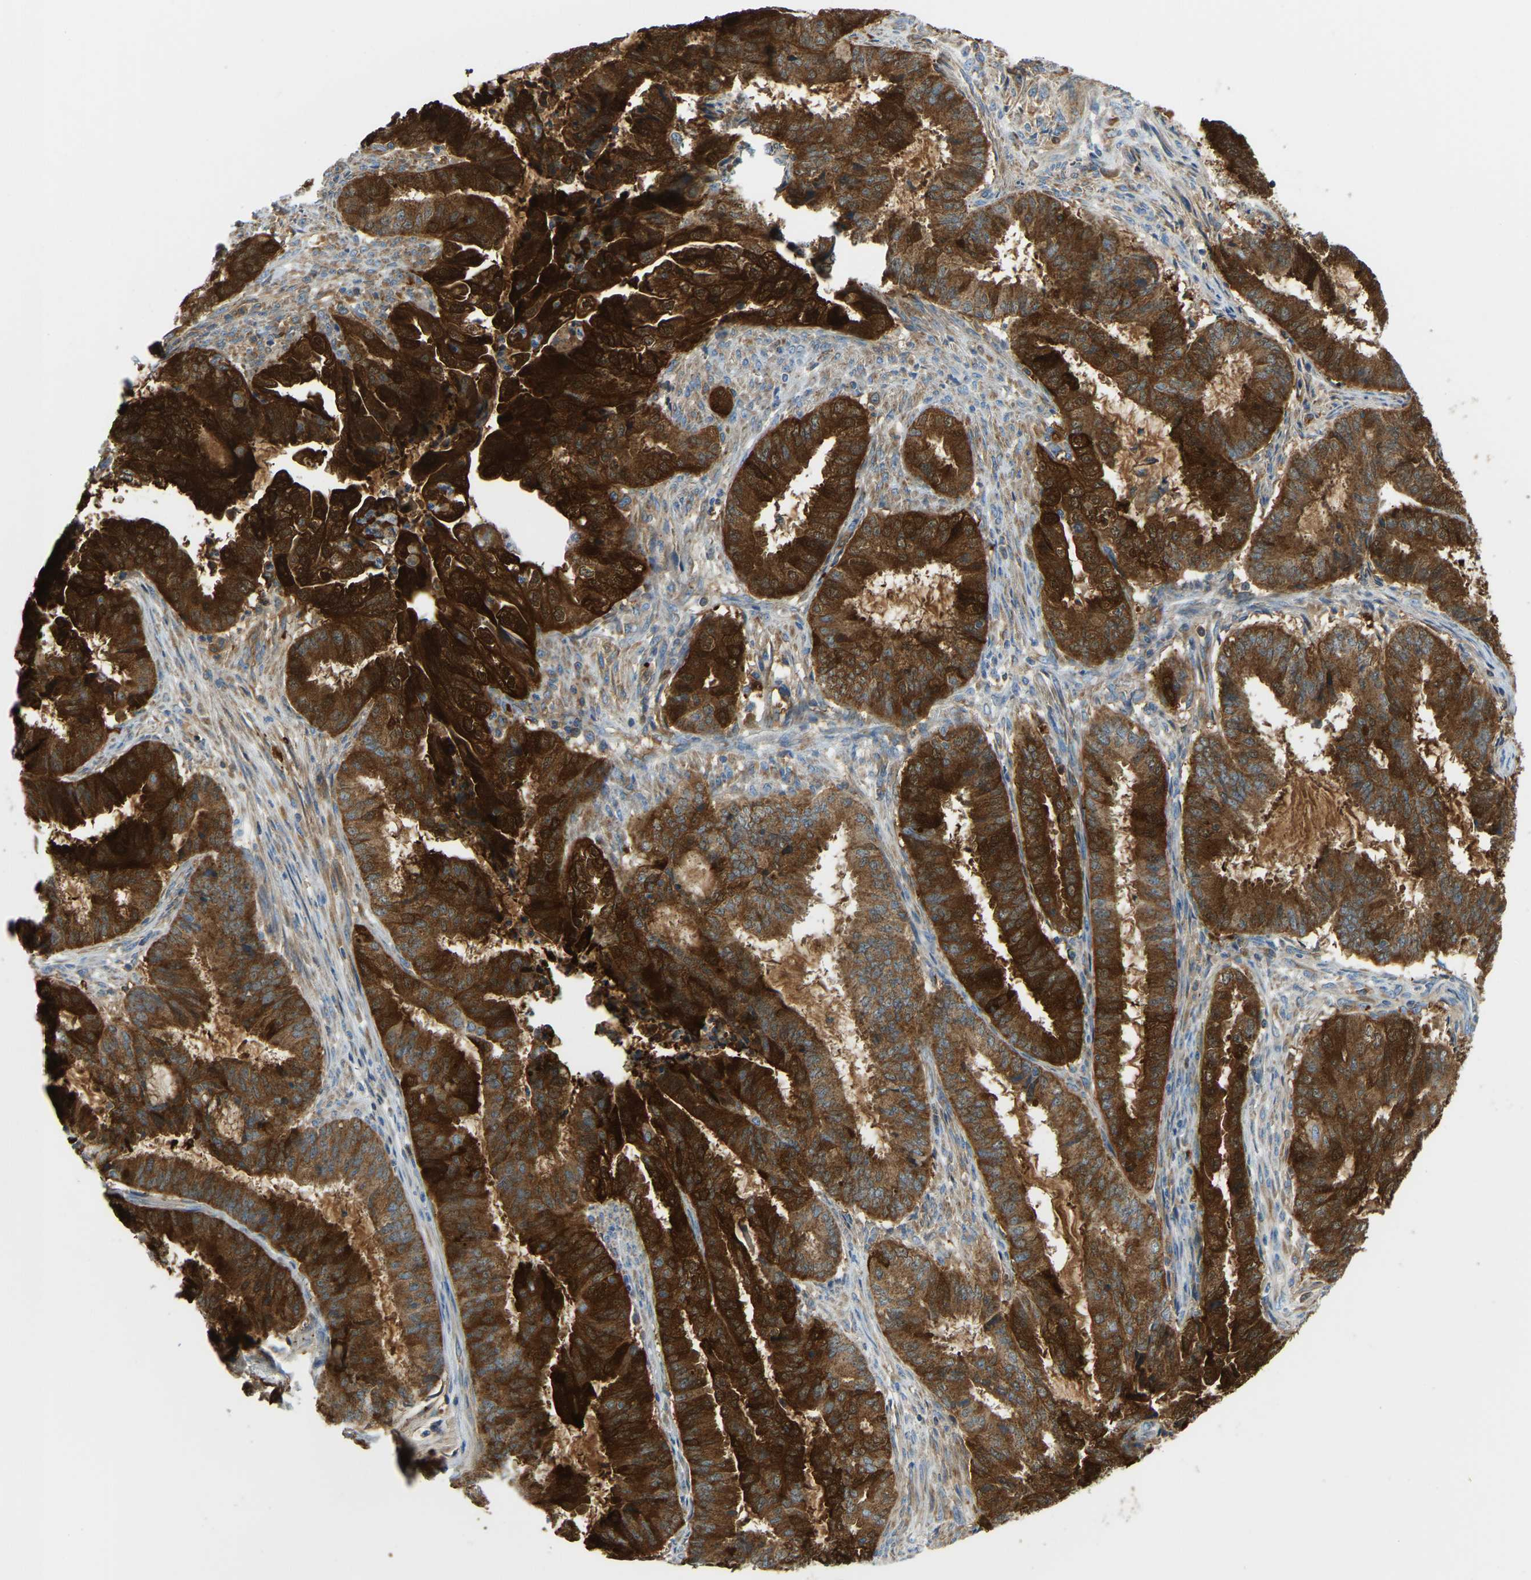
{"staining": {"intensity": "strong", "quantity": ">75%", "location": "cytoplasmic/membranous"}, "tissue": "endometrial cancer", "cell_type": "Tumor cells", "image_type": "cancer", "snomed": [{"axis": "morphology", "description": "Adenocarcinoma, NOS"}, {"axis": "topography", "description": "Endometrium"}], "caption": "Adenocarcinoma (endometrial) stained with immunohistochemistry (IHC) reveals strong cytoplasmic/membranous positivity in approximately >75% of tumor cells. (brown staining indicates protein expression, while blue staining denotes nuclei).", "gene": "GDA", "patient": {"sex": "female", "age": 51}}